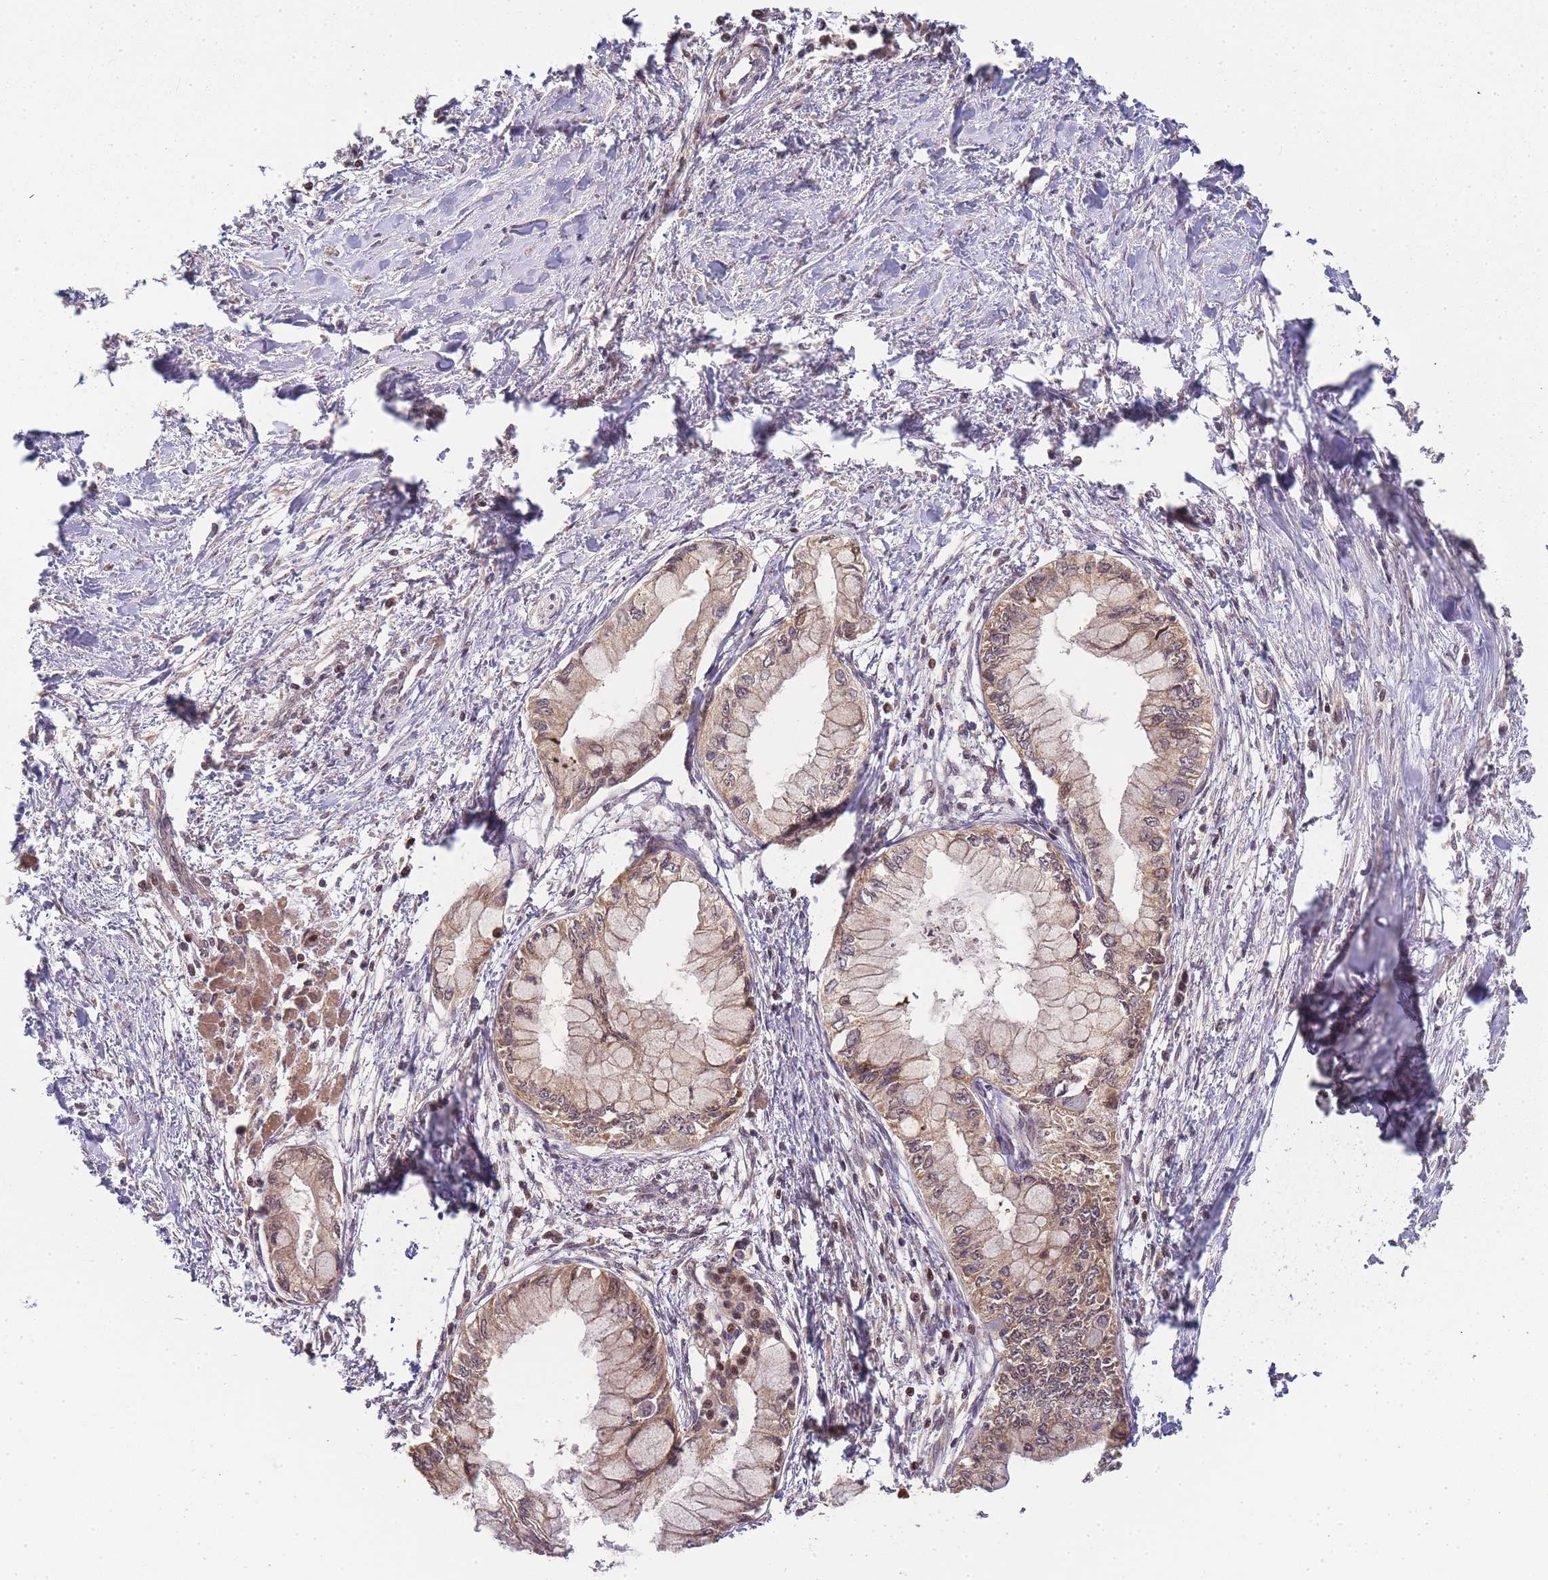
{"staining": {"intensity": "weak", "quantity": ">75%", "location": "cytoplasmic/membranous"}, "tissue": "pancreatic cancer", "cell_type": "Tumor cells", "image_type": "cancer", "snomed": [{"axis": "morphology", "description": "Adenocarcinoma, NOS"}, {"axis": "topography", "description": "Pancreas"}], "caption": "Weak cytoplasmic/membranous expression for a protein is seen in approximately >75% of tumor cells of pancreatic adenocarcinoma using immunohistochemistry.", "gene": "ZNF497", "patient": {"sex": "male", "age": 48}}